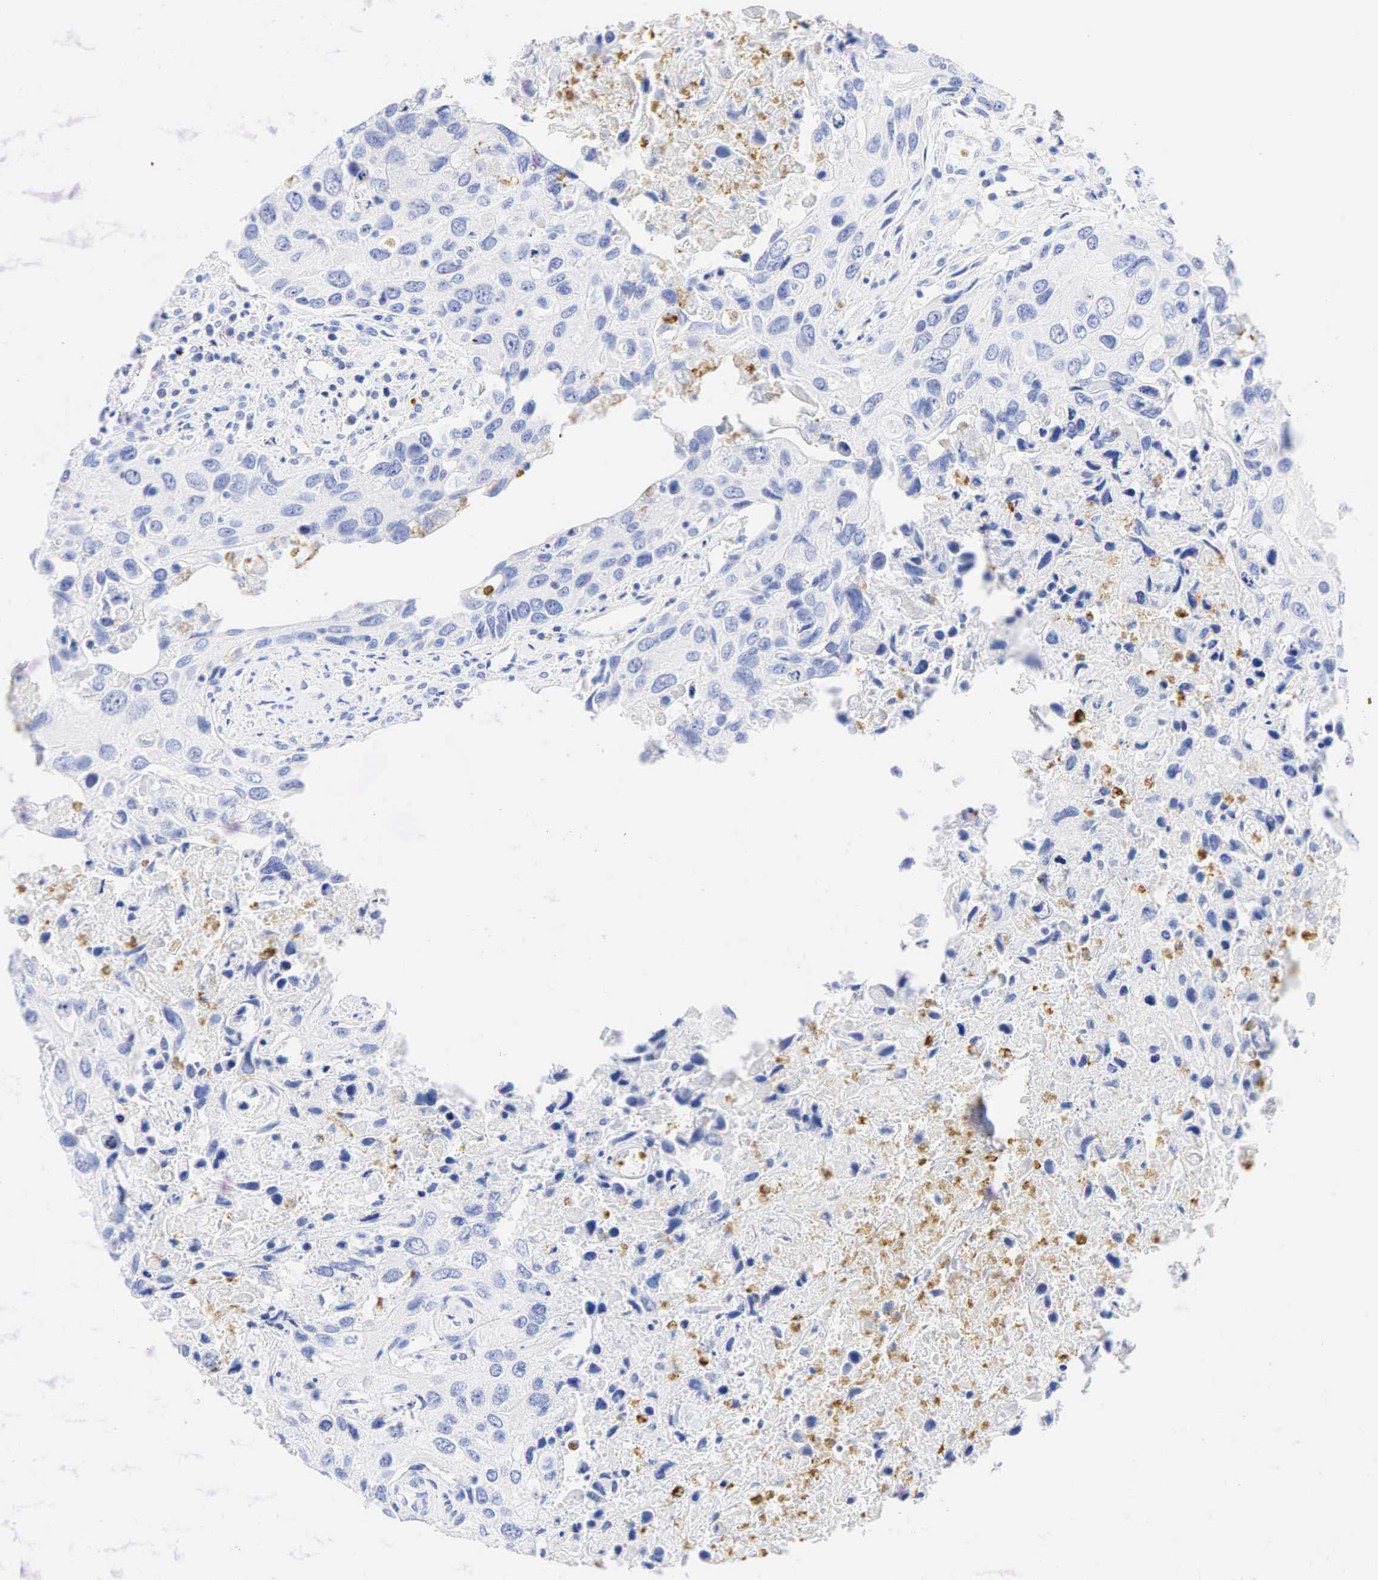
{"staining": {"intensity": "negative", "quantity": "none", "location": "none"}, "tissue": "urothelial cancer", "cell_type": "Tumor cells", "image_type": "cancer", "snomed": [{"axis": "morphology", "description": "Urothelial carcinoma, High grade"}, {"axis": "topography", "description": "Urinary bladder"}], "caption": "An immunohistochemistry (IHC) micrograph of urothelial cancer is shown. There is no staining in tumor cells of urothelial cancer.", "gene": "FUT4", "patient": {"sex": "male", "age": 71}}